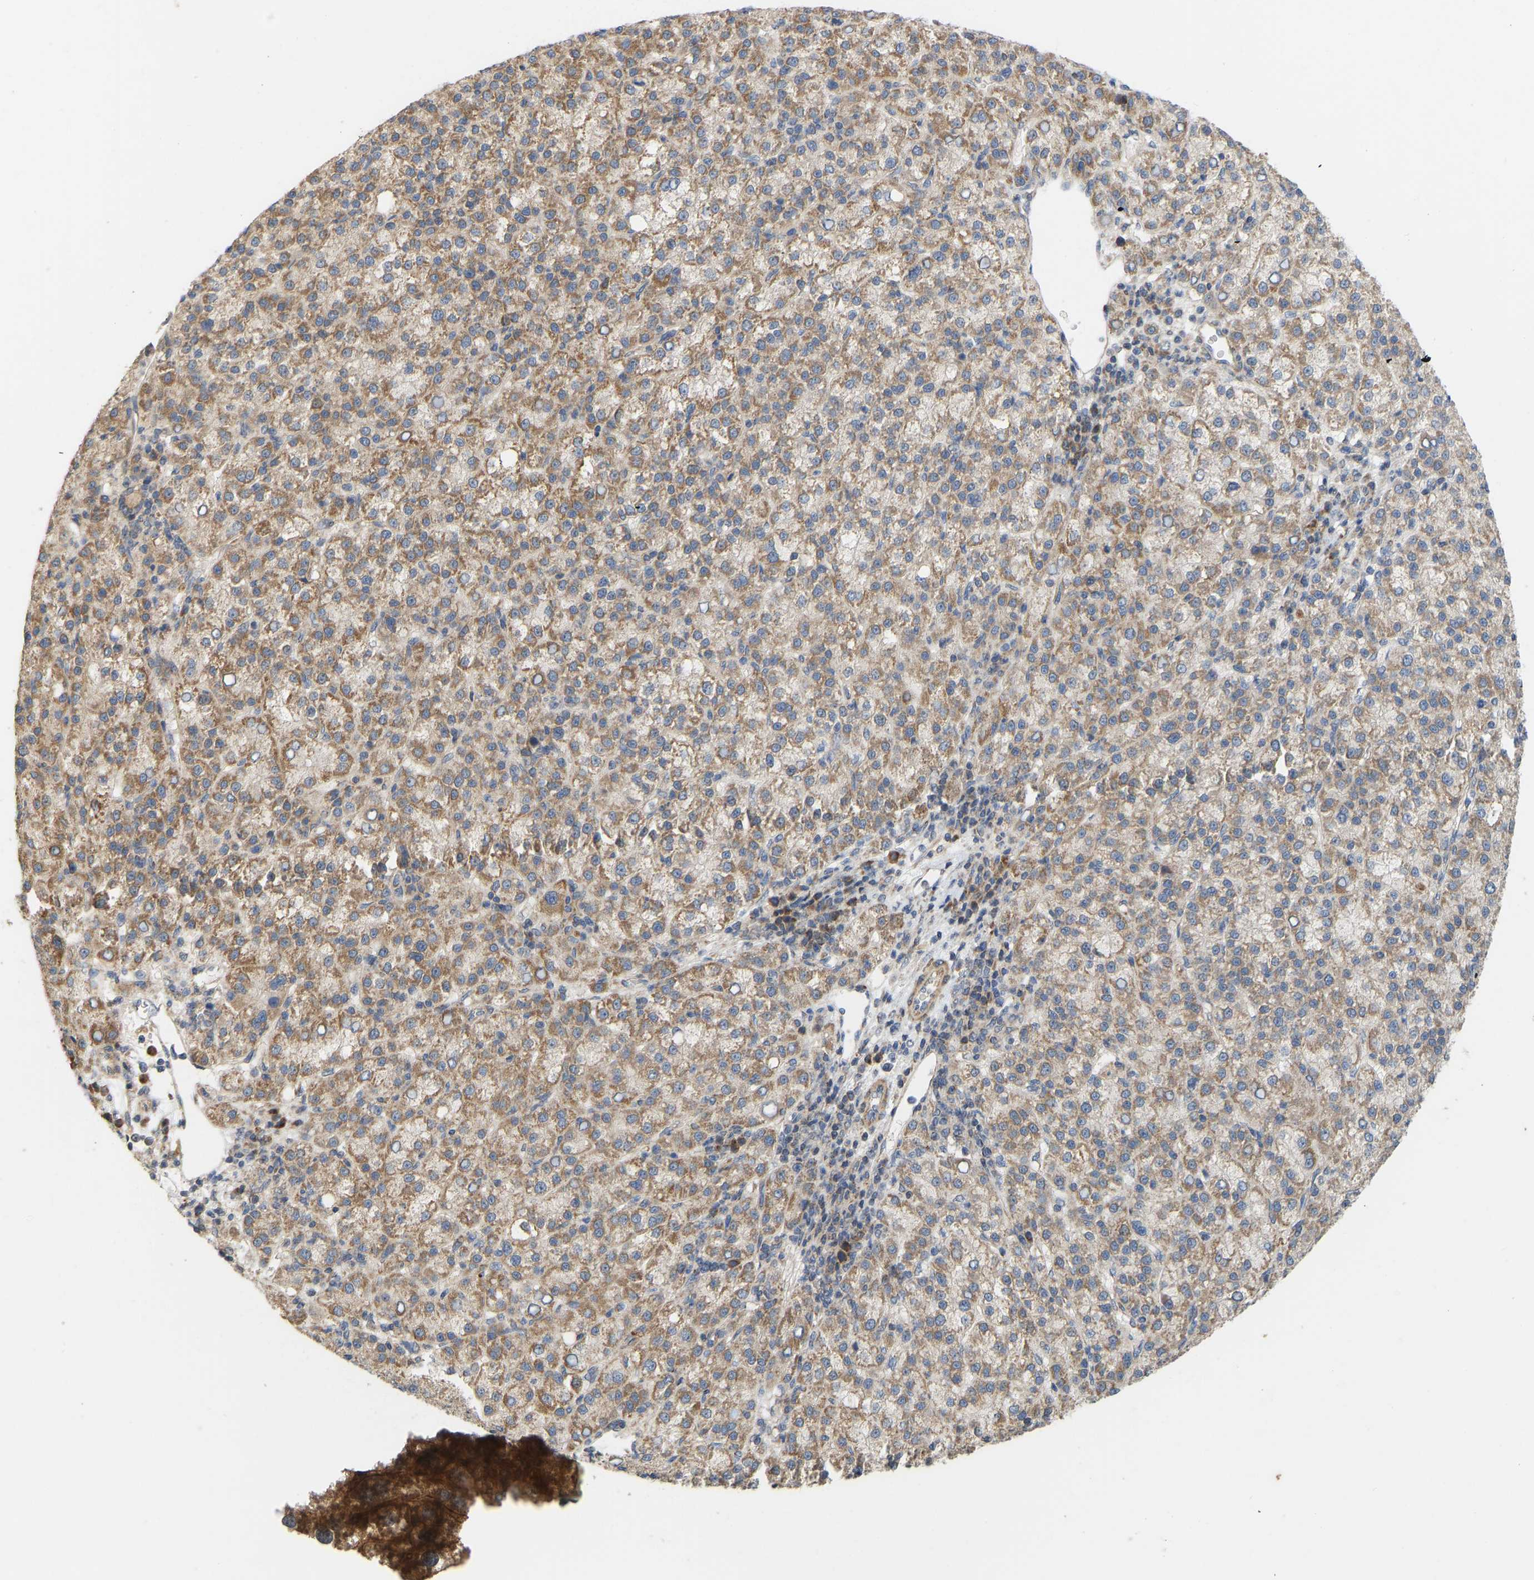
{"staining": {"intensity": "moderate", "quantity": ">75%", "location": "cytoplasmic/membranous"}, "tissue": "liver cancer", "cell_type": "Tumor cells", "image_type": "cancer", "snomed": [{"axis": "morphology", "description": "Carcinoma, Hepatocellular, NOS"}, {"axis": "topography", "description": "Liver"}], "caption": "An image showing moderate cytoplasmic/membranous positivity in about >75% of tumor cells in liver cancer, as visualized by brown immunohistochemical staining.", "gene": "HACD2", "patient": {"sex": "female", "age": 58}}